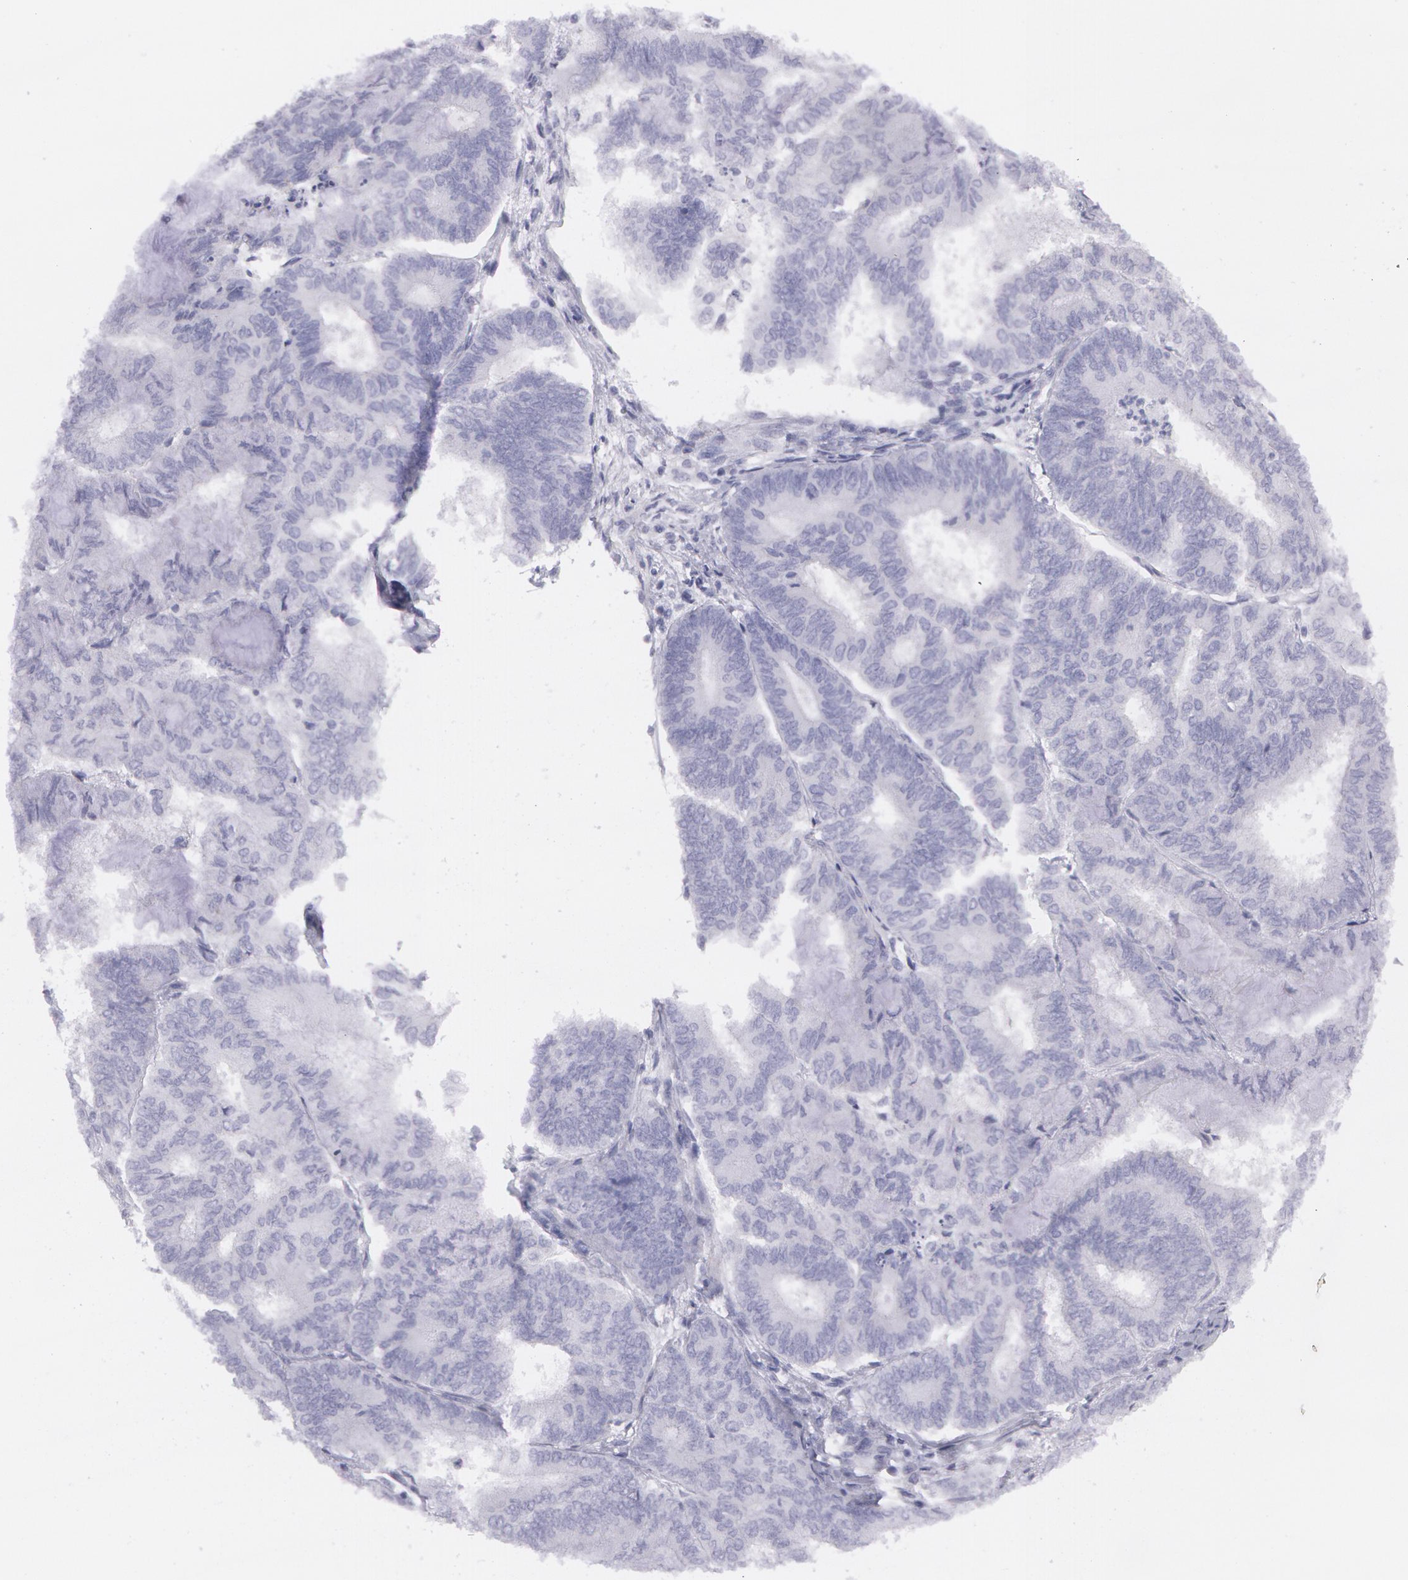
{"staining": {"intensity": "negative", "quantity": "none", "location": "none"}, "tissue": "endometrial cancer", "cell_type": "Tumor cells", "image_type": "cancer", "snomed": [{"axis": "morphology", "description": "Adenocarcinoma, NOS"}, {"axis": "topography", "description": "Endometrium"}], "caption": "Immunohistochemistry (IHC) of endometrial adenocarcinoma exhibits no staining in tumor cells.", "gene": "AMACR", "patient": {"sex": "female", "age": 59}}